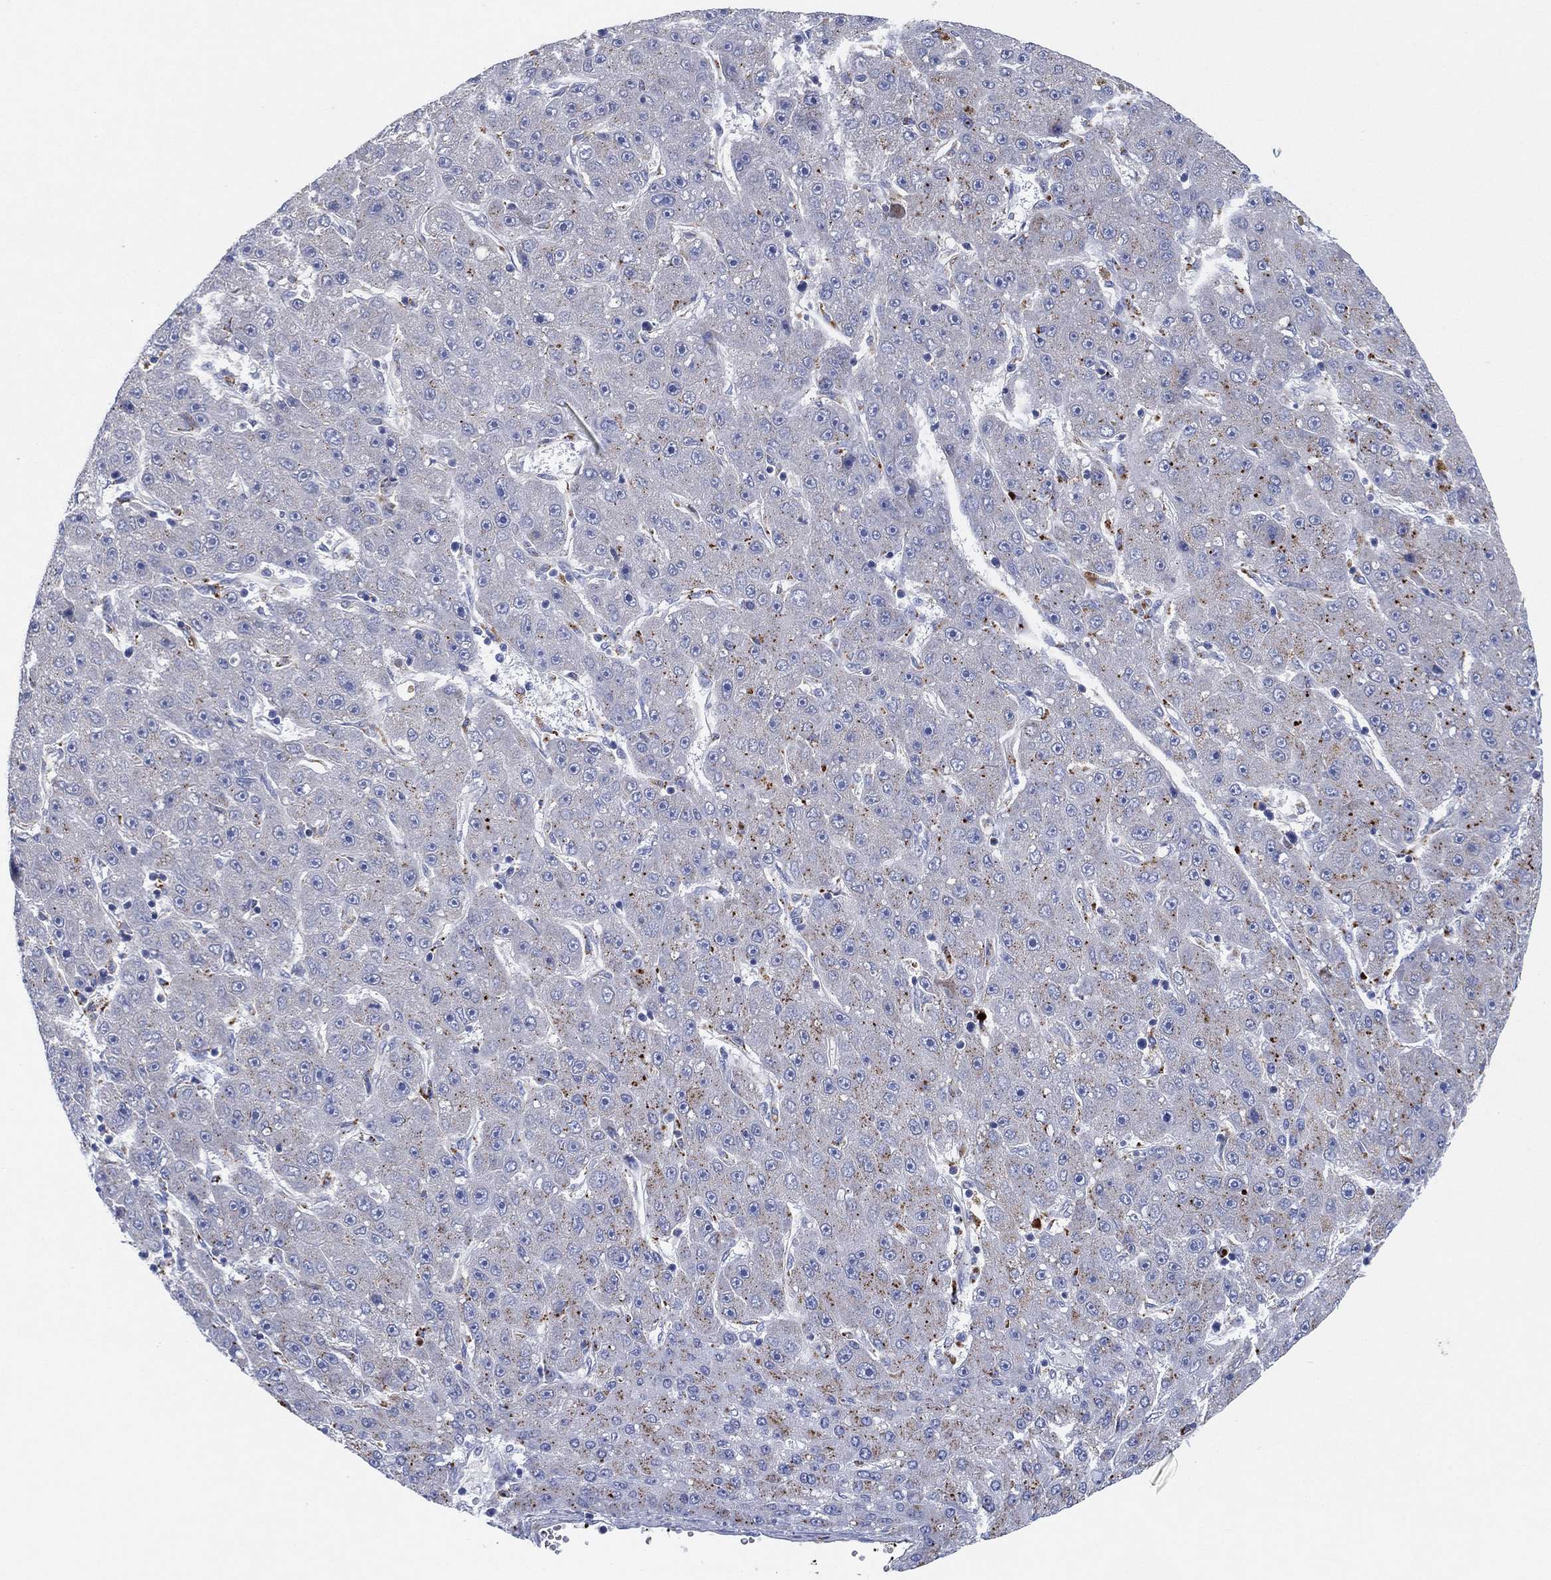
{"staining": {"intensity": "negative", "quantity": "none", "location": "none"}, "tissue": "liver cancer", "cell_type": "Tumor cells", "image_type": "cancer", "snomed": [{"axis": "morphology", "description": "Carcinoma, Hepatocellular, NOS"}, {"axis": "topography", "description": "Liver"}], "caption": "This is an immunohistochemistry (IHC) histopathology image of human liver cancer. There is no staining in tumor cells.", "gene": "GALNS", "patient": {"sex": "male", "age": 67}}